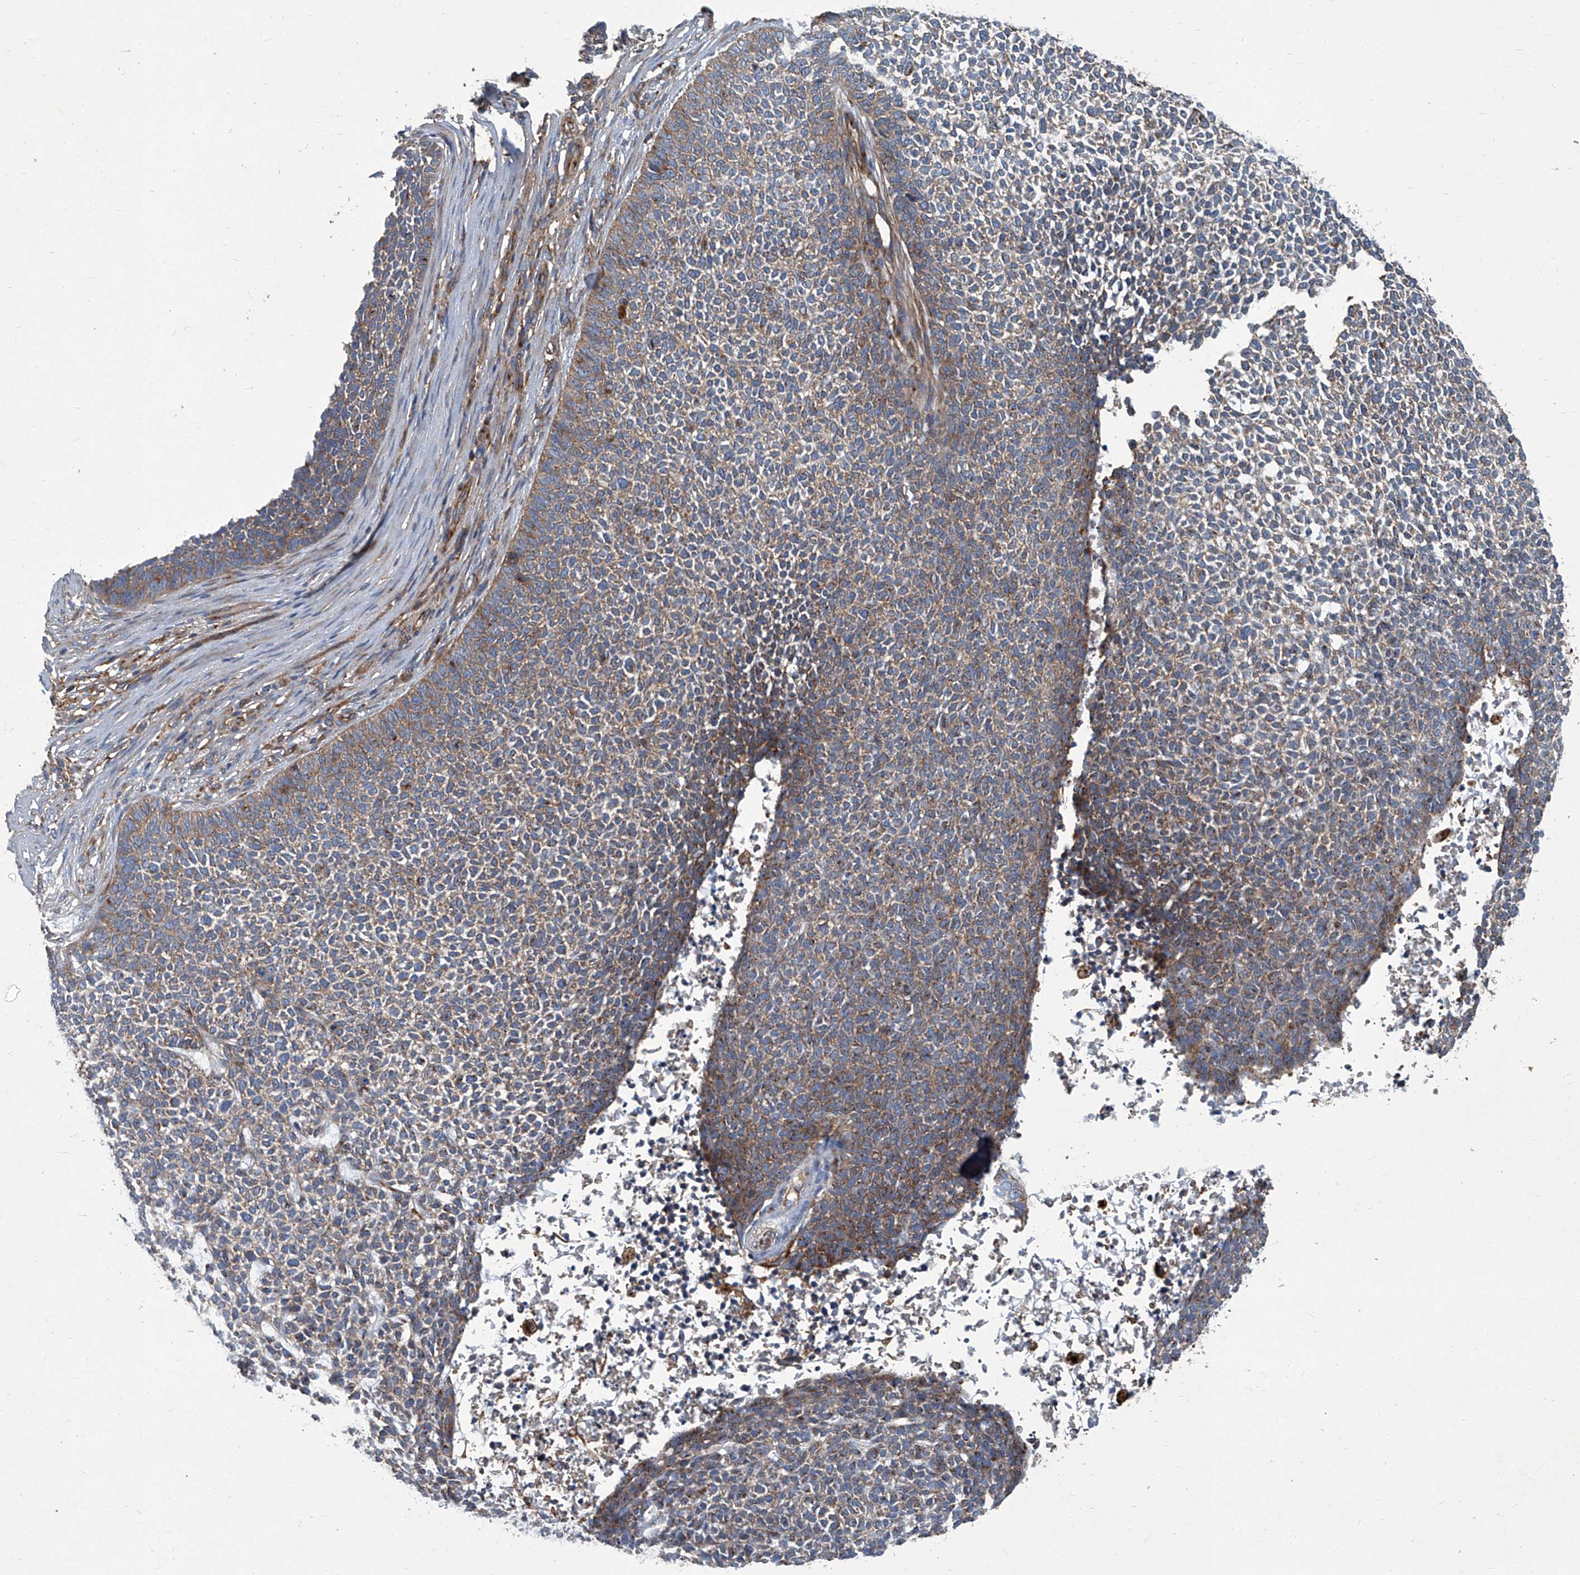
{"staining": {"intensity": "moderate", "quantity": "25%-75%", "location": "cytoplasmic/membranous"}, "tissue": "skin cancer", "cell_type": "Tumor cells", "image_type": "cancer", "snomed": [{"axis": "morphology", "description": "Basal cell carcinoma"}, {"axis": "topography", "description": "Skin"}], "caption": "There is medium levels of moderate cytoplasmic/membranous positivity in tumor cells of skin cancer, as demonstrated by immunohistochemical staining (brown color).", "gene": "PIGH", "patient": {"sex": "female", "age": 84}}